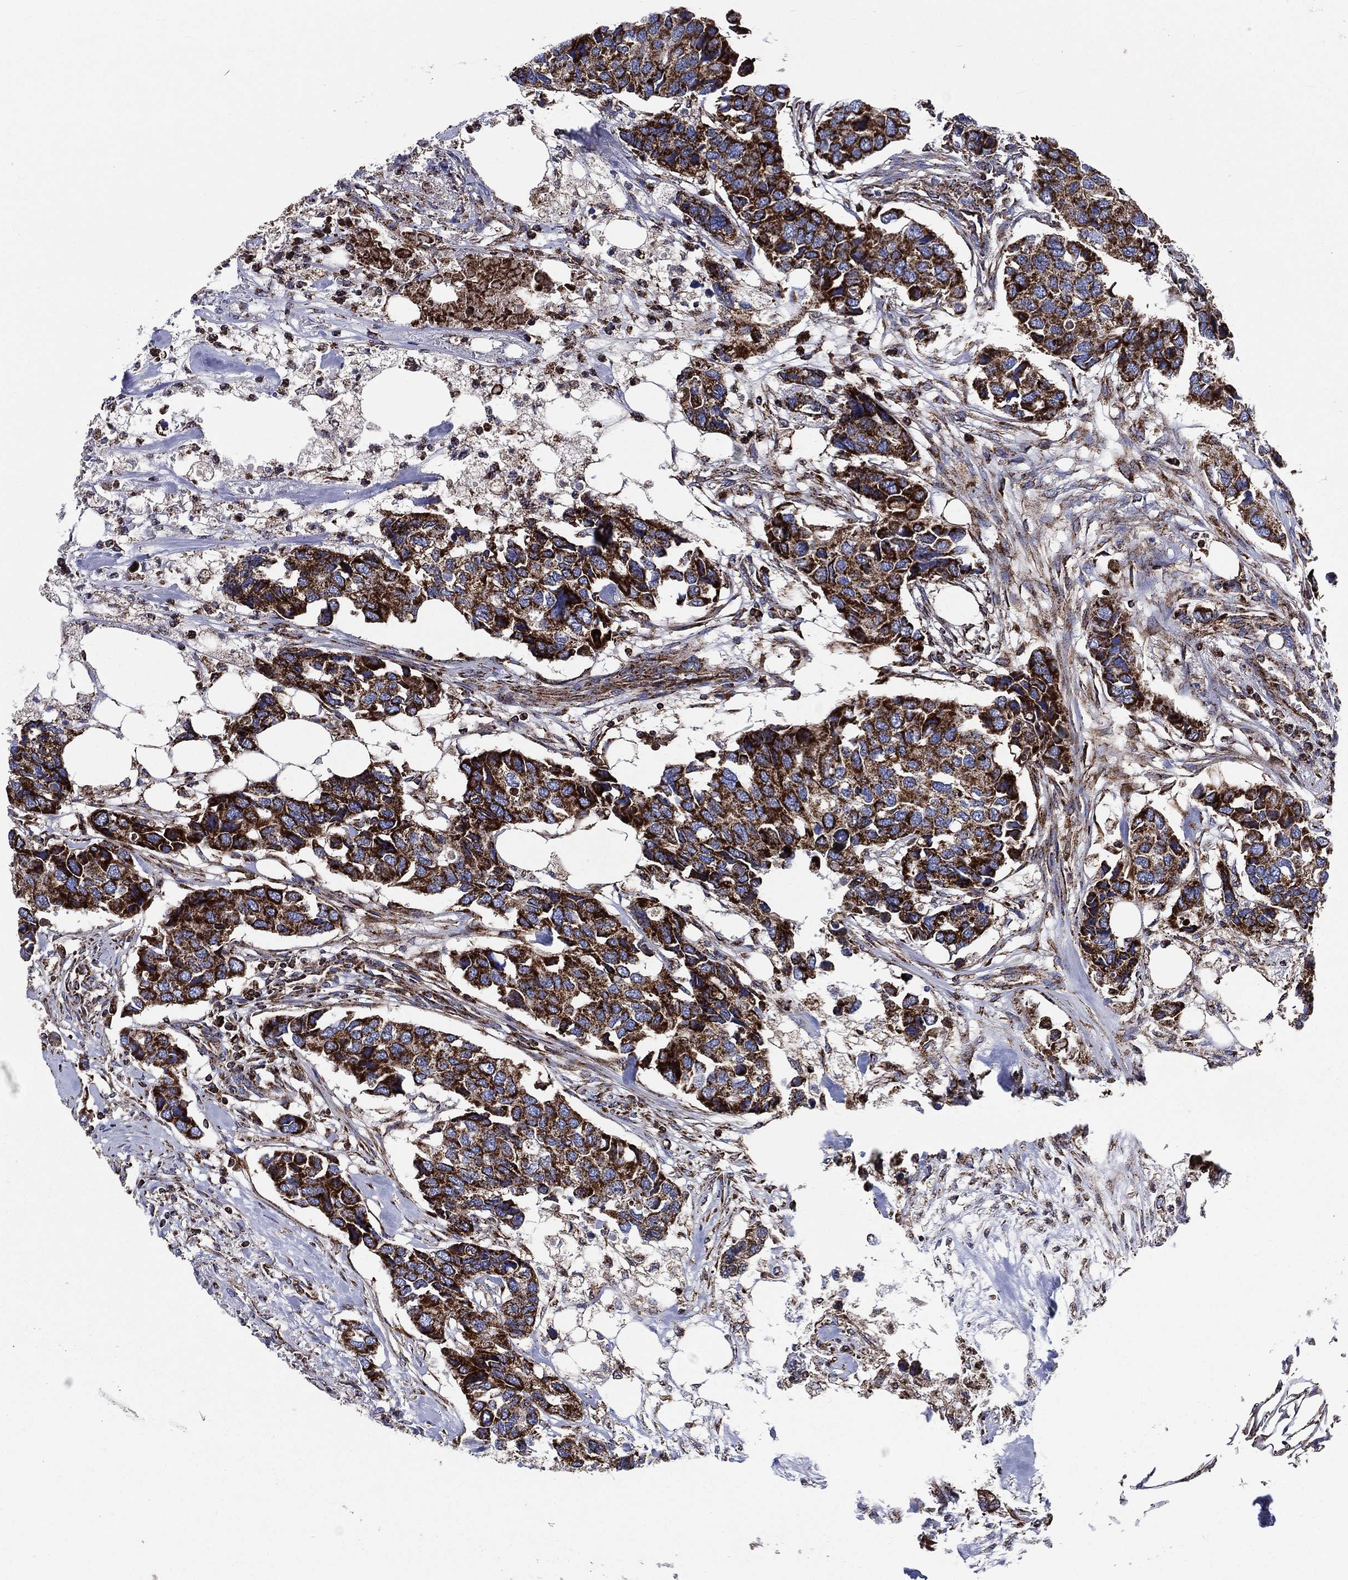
{"staining": {"intensity": "strong", "quantity": ">75%", "location": "cytoplasmic/membranous"}, "tissue": "breast cancer", "cell_type": "Tumor cells", "image_type": "cancer", "snomed": [{"axis": "morphology", "description": "Duct carcinoma"}, {"axis": "topography", "description": "Breast"}], "caption": "IHC staining of breast intraductal carcinoma, which exhibits high levels of strong cytoplasmic/membranous positivity in approximately >75% of tumor cells indicating strong cytoplasmic/membranous protein positivity. The staining was performed using DAB (3,3'-diaminobenzidine) (brown) for protein detection and nuclei were counterstained in hematoxylin (blue).", "gene": "ANKRD37", "patient": {"sex": "female", "age": 83}}